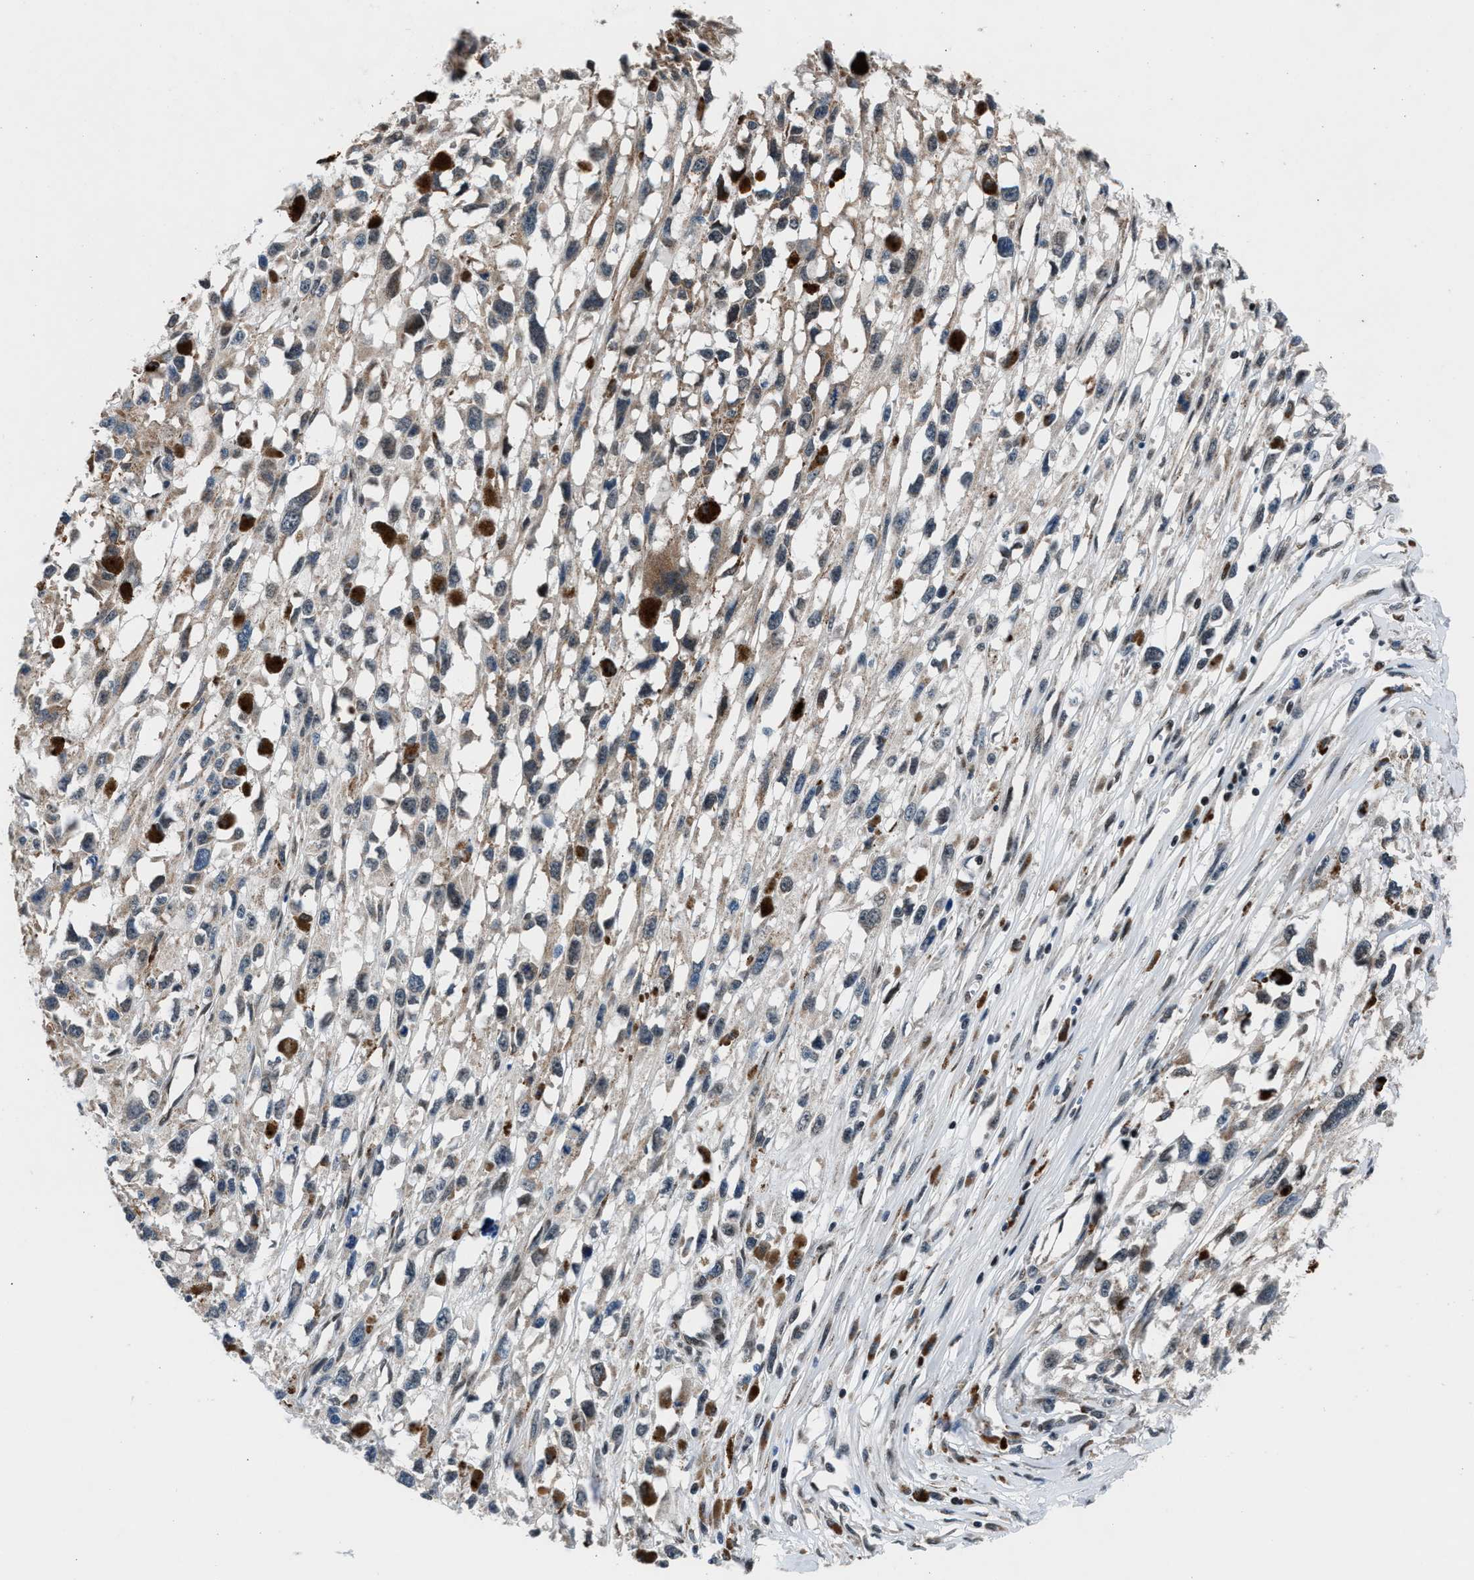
{"staining": {"intensity": "moderate", "quantity": "25%-75%", "location": "cytoplasmic/membranous"}, "tissue": "melanoma", "cell_type": "Tumor cells", "image_type": "cancer", "snomed": [{"axis": "morphology", "description": "Malignant melanoma, Metastatic site"}, {"axis": "topography", "description": "Lymph node"}], "caption": "Protein expression analysis of melanoma demonstrates moderate cytoplasmic/membranous positivity in about 25%-75% of tumor cells.", "gene": "PRRC2B", "patient": {"sex": "male", "age": 59}}